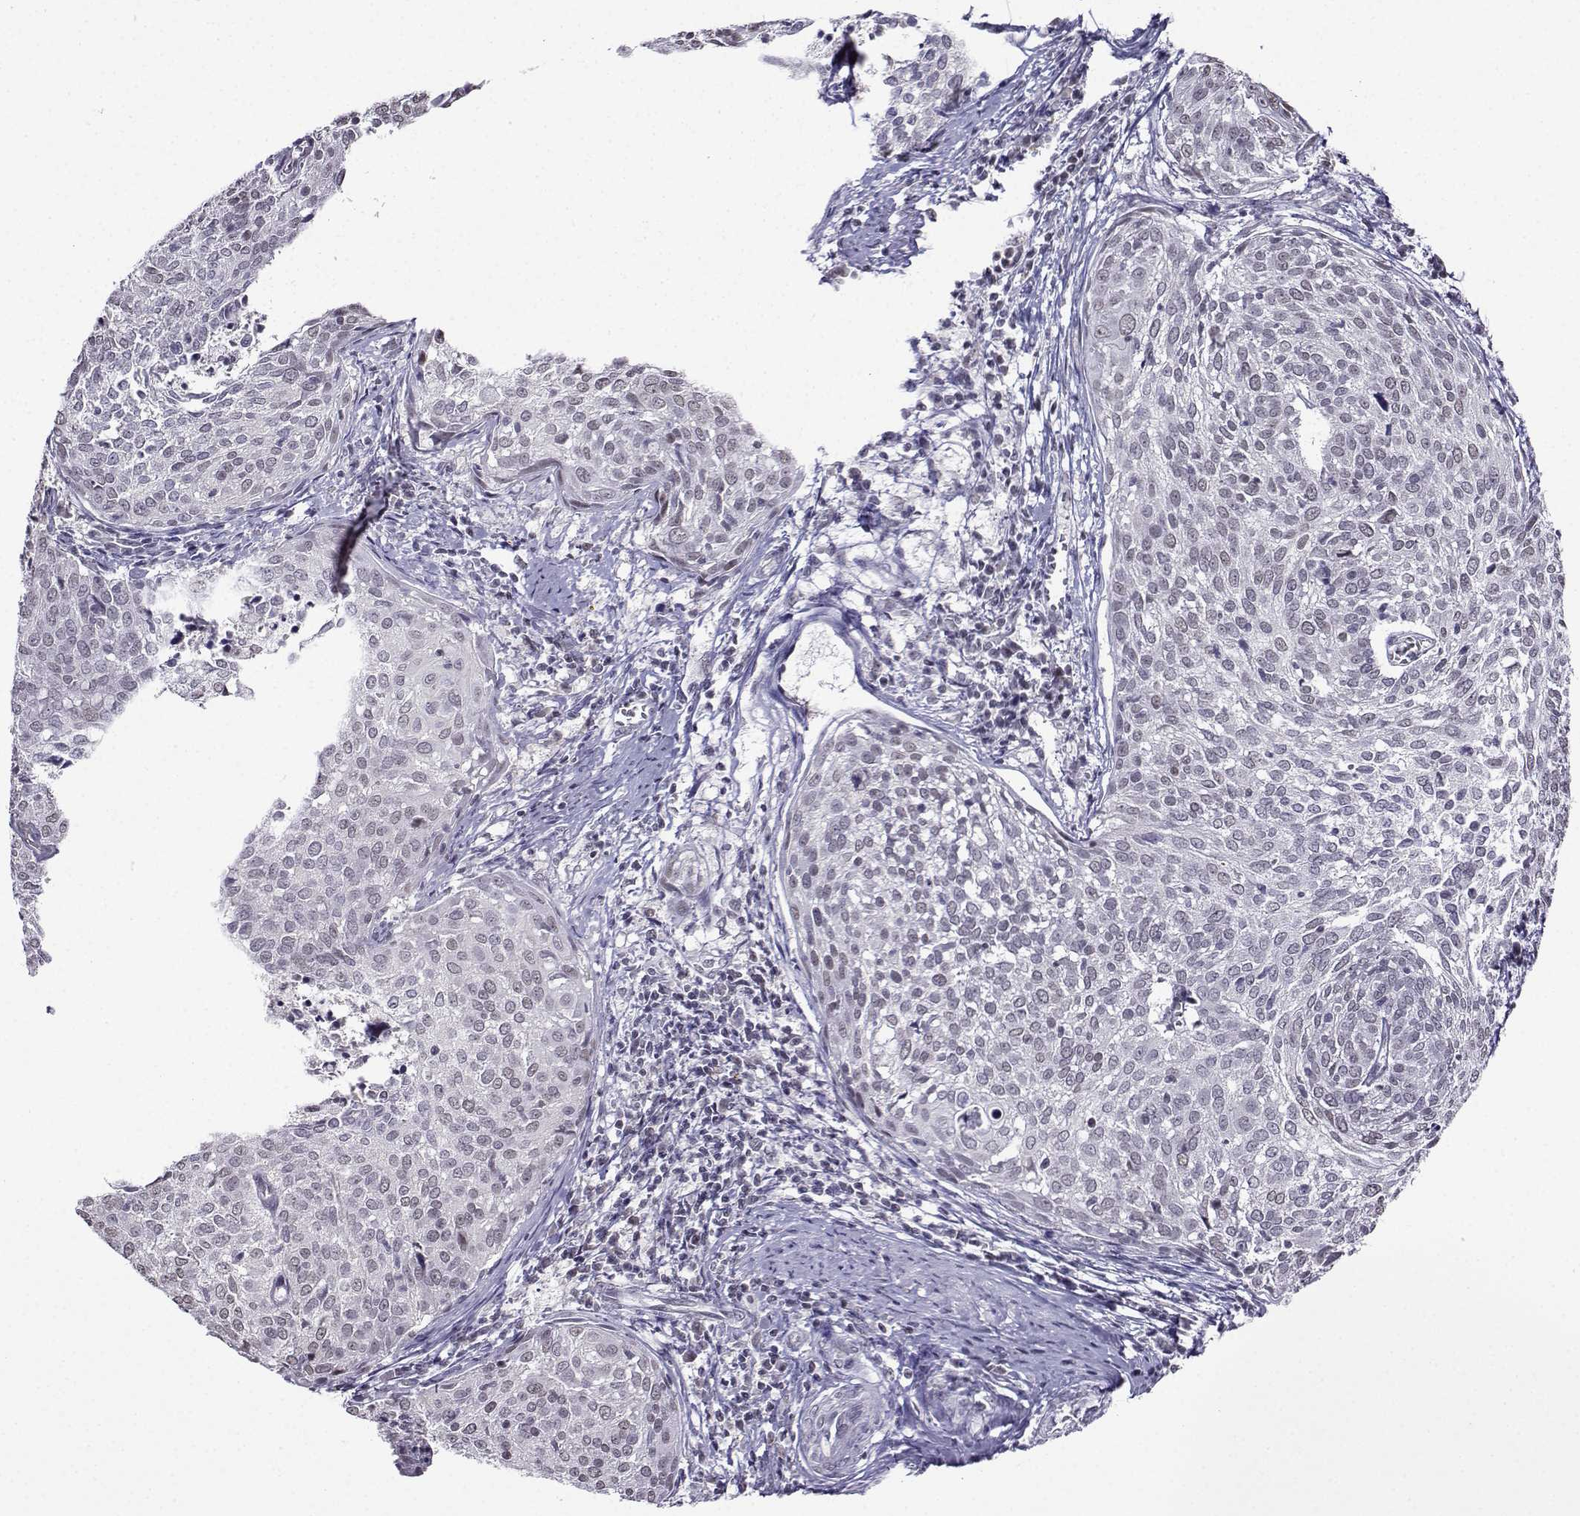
{"staining": {"intensity": "negative", "quantity": "none", "location": "none"}, "tissue": "cervical cancer", "cell_type": "Tumor cells", "image_type": "cancer", "snomed": [{"axis": "morphology", "description": "Squamous cell carcinoma, NOS"}, {"axis": "topography", "description": "Cervix"}], "caption": "Protein analysis of cervical cancer demonstrates no significant staining in tumor cells.", "gene": "LRFN2", "patient": {"sex": "female", "age": 39}}